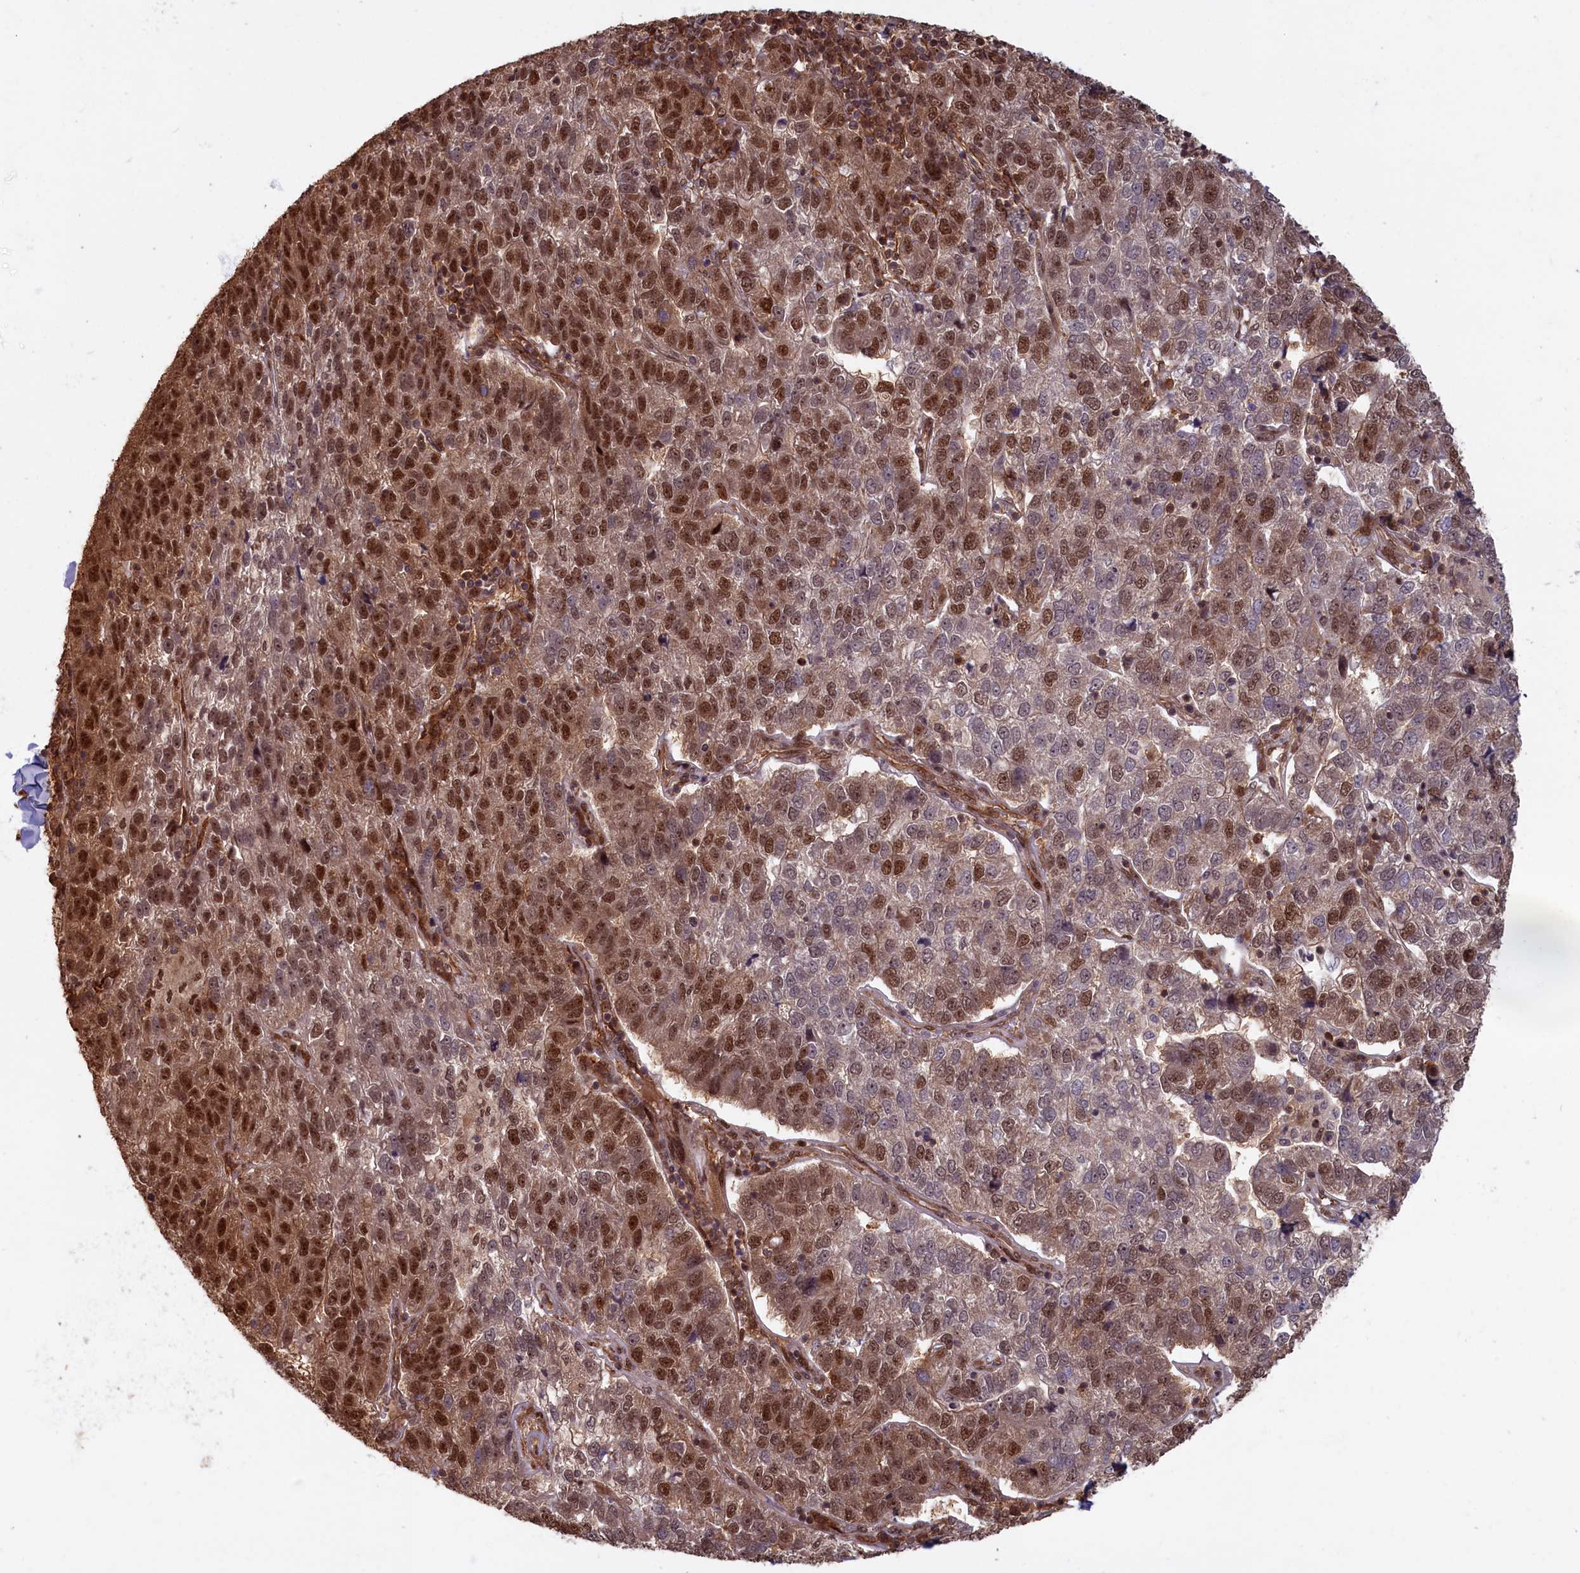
{"staining": {"intensity": "strong", "quantity": "25%-75%", "location": "nuclear"}, "tissue": "pancreatic cancer", "cell_type": "Tumor cells", "image_type": "cancer", "snomed": [{"axis": "morphology", "description": "Adenocarcinoma, NOS"}, {"axis": "topography", "description": "Pancreas"}], "caption": "Immunohistochemical staining of pancreatic cancer (adenocarcinoma) demonstrates high levels of strong nuclear protein staining in about 25%-75% of tumor cells.", "gene": "HIF3A", "patient": {"sex": "female", "age": 61}}